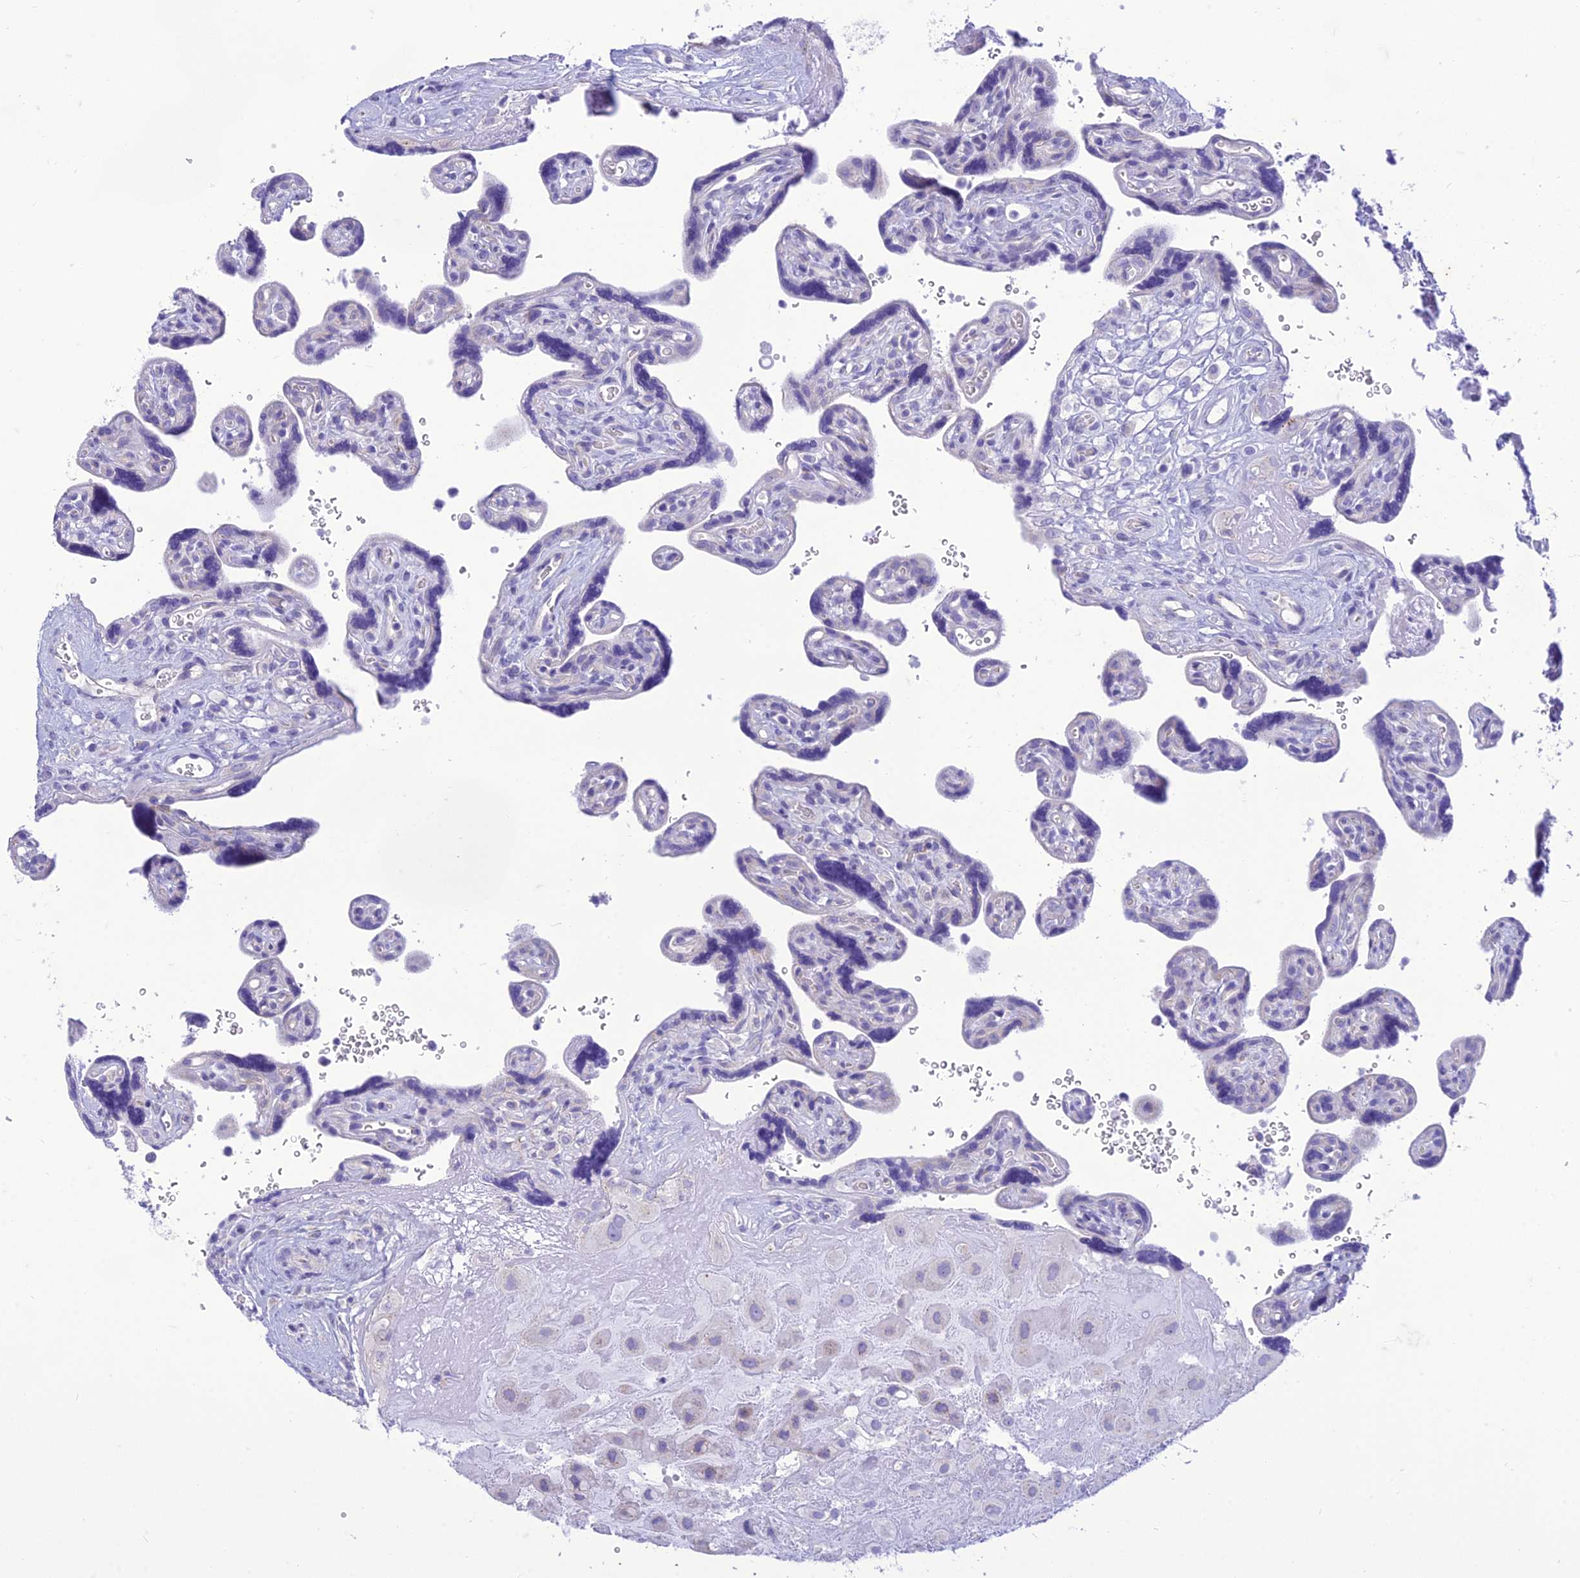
{"staining": {"intensity": "negative", "quantity": "none", "location": "none"}, "tissue": "placenta", "cell_type": "Decidual cells", "image_type": "normal", "snomed": [{"axis": "morphology", "description": "Normal tissue, NOS"}, {"axis": "topography", "description": "Placenta"}], "caption": "Immunohistochemistry (IHC) micrograph of benign human placenta stained for a protein (brown), which displays no positivity in decidual cells. (Brightfield microscopy of DAB immunohistochemistry at high magnification).", "gene": "DHDH", "patient": {"sex": "female", "age": 39}}